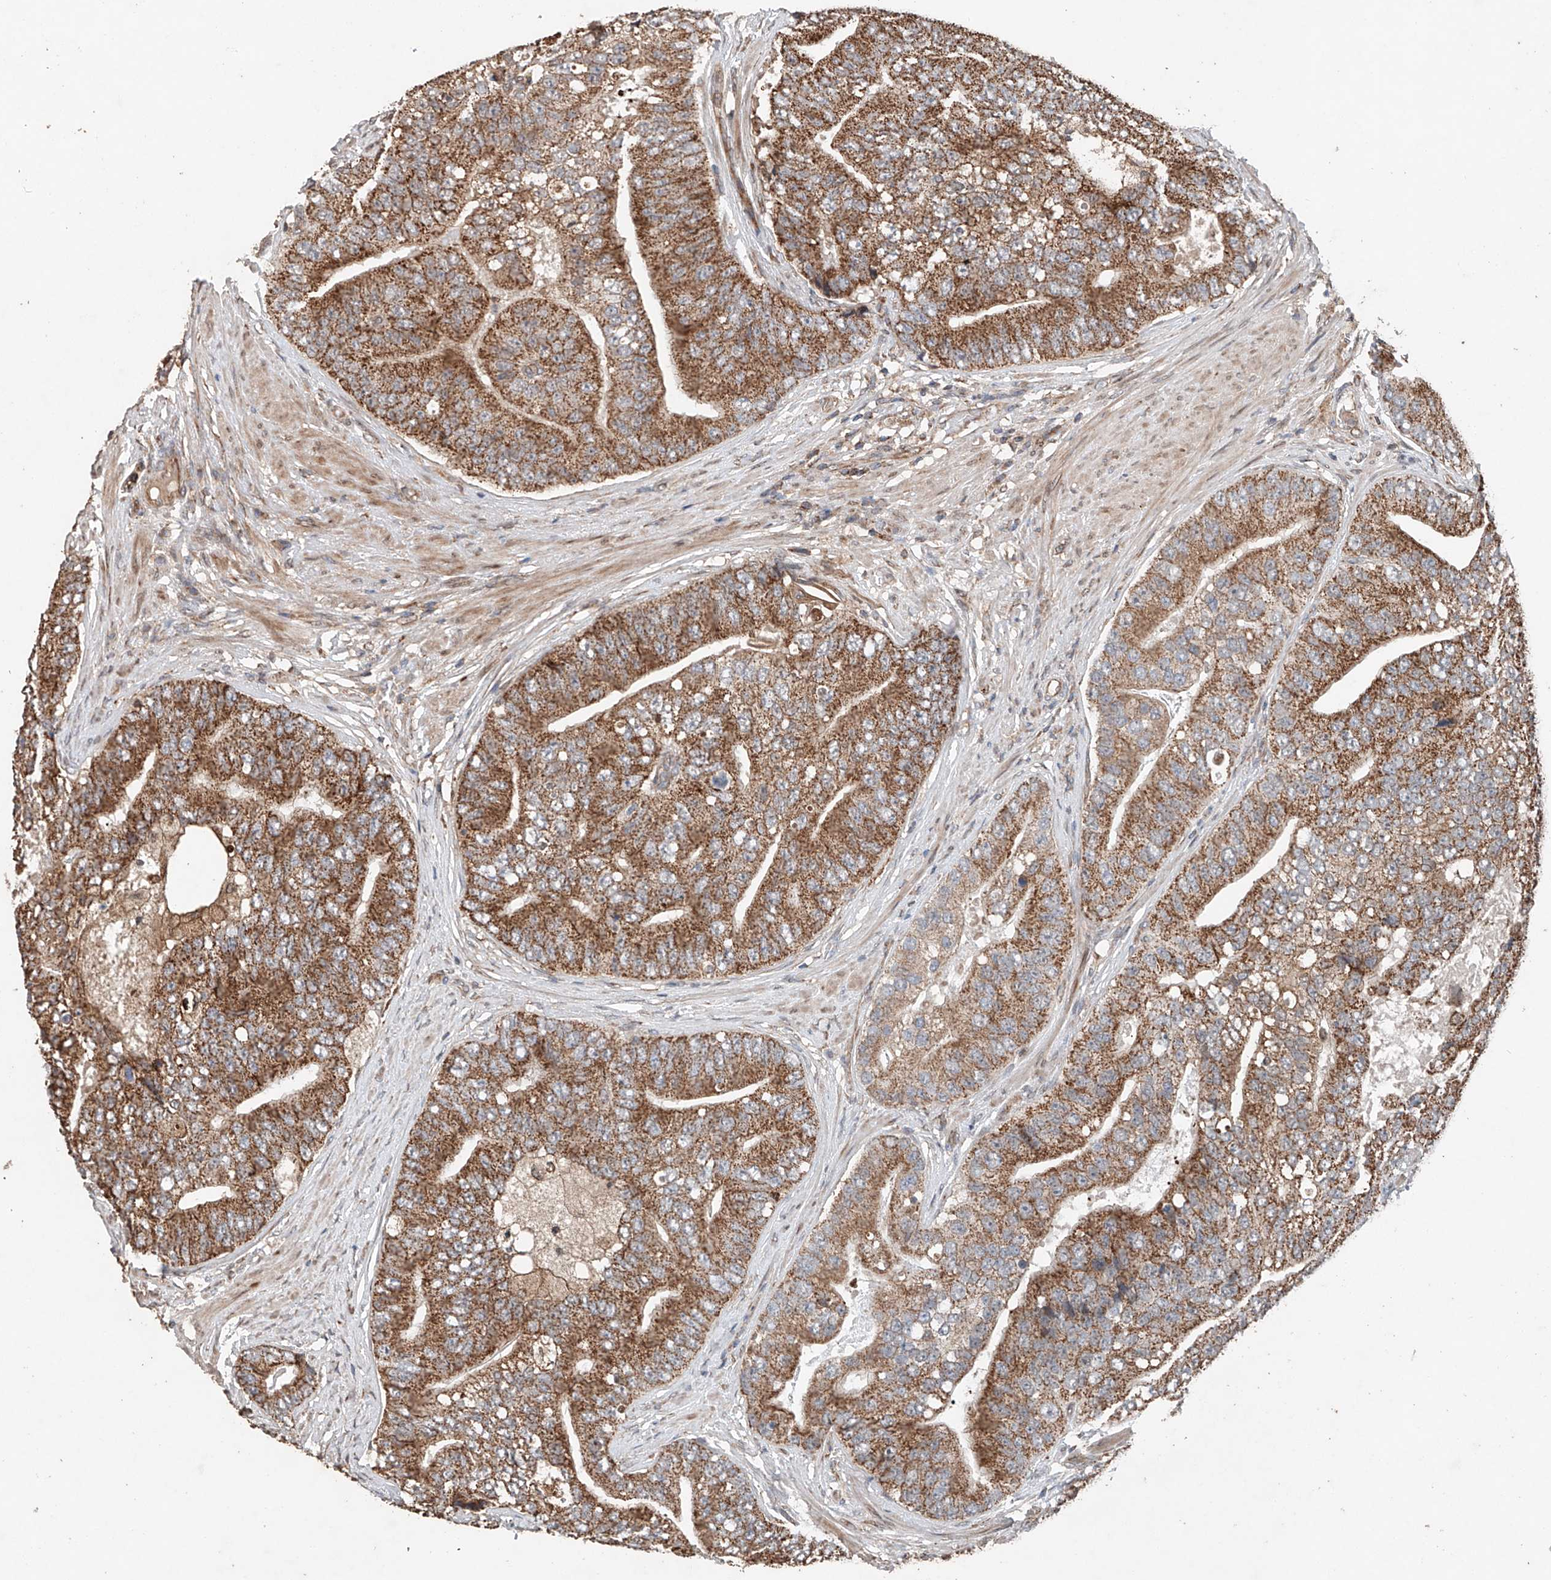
{"staining": {"intensity": "strong", "quantity": ">75%", "location": "cytoplasmic/membranous"}, "tissue": "prostate cancer", "cell_type": "Tumor cells", "image_type": "cancer", "snomed": [{"axis": "morphology", "description": "Adenocarcinoma, High grade"}, {"axis": "topography", "description": "Prostate"}], "caption": "A histopathology image showing strong cytoplasmic/membranous staining in about >75% of tumor cells in prostate high-grade adenocarcinoma, as visualized by brown immunohistochemical staining.", "gene": "AP4B1", "patient": {"sex": "male", "age": 70}}